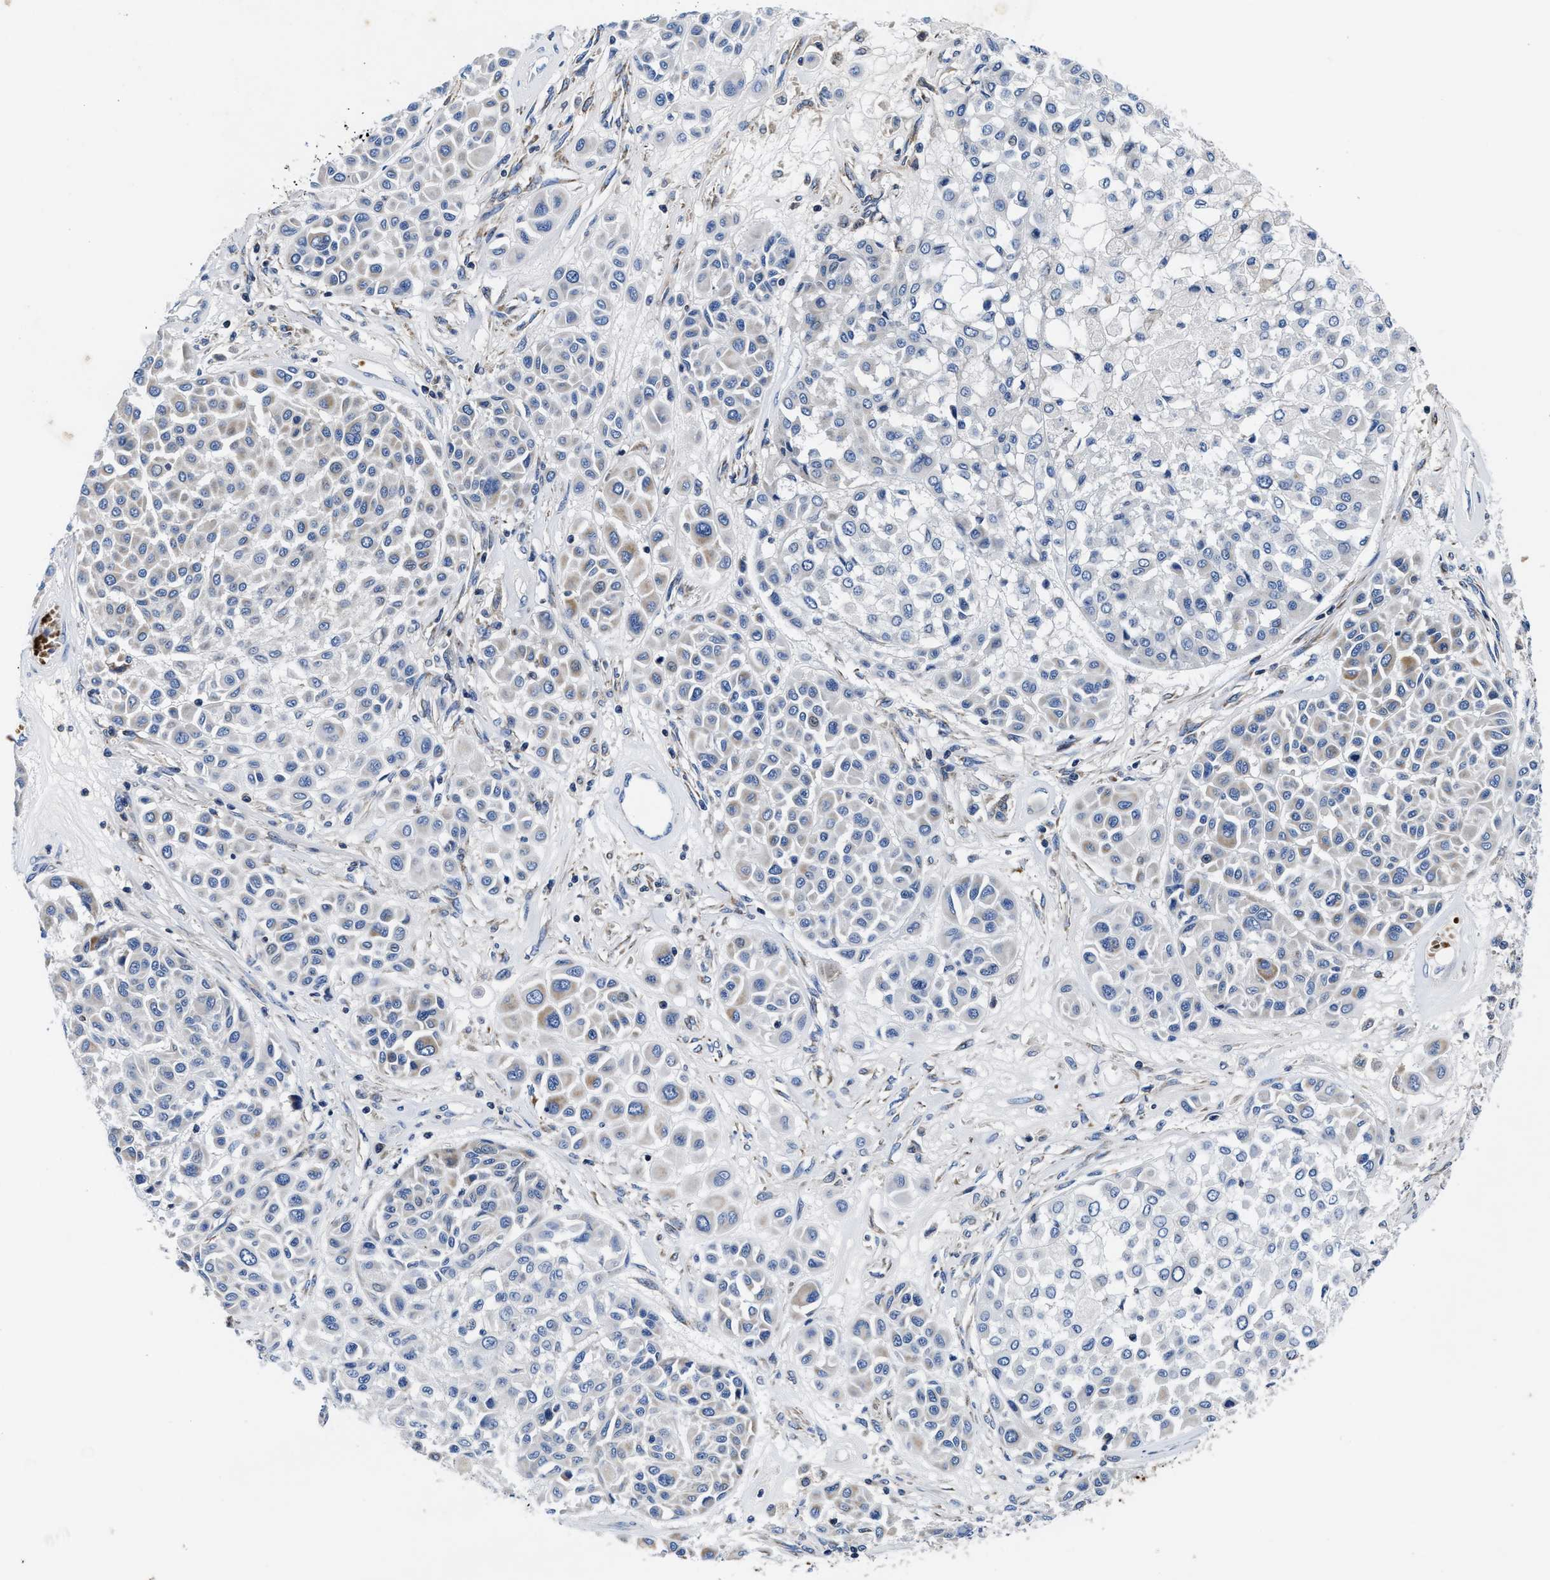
{"staining": {"intensity": "negative", "quantity": "none", "location": "none"}, "tissue": "melanoma", "cell_type": "Tumor cells", "image_type": "cancer", "snomed": [{"axis": "morphology", "description": "Malignant melanoma, Metastatic site"}, {"axis": "topography", "description": "Soft tissue"}], "caption": "IHC photomicrograph of malignant melanoma (metastatic site) stained for a protein (brown), which exhibits no expression in tumor cells.", "gene": "PHLPP1", "patient": {"sex": "male", "age": 41}}